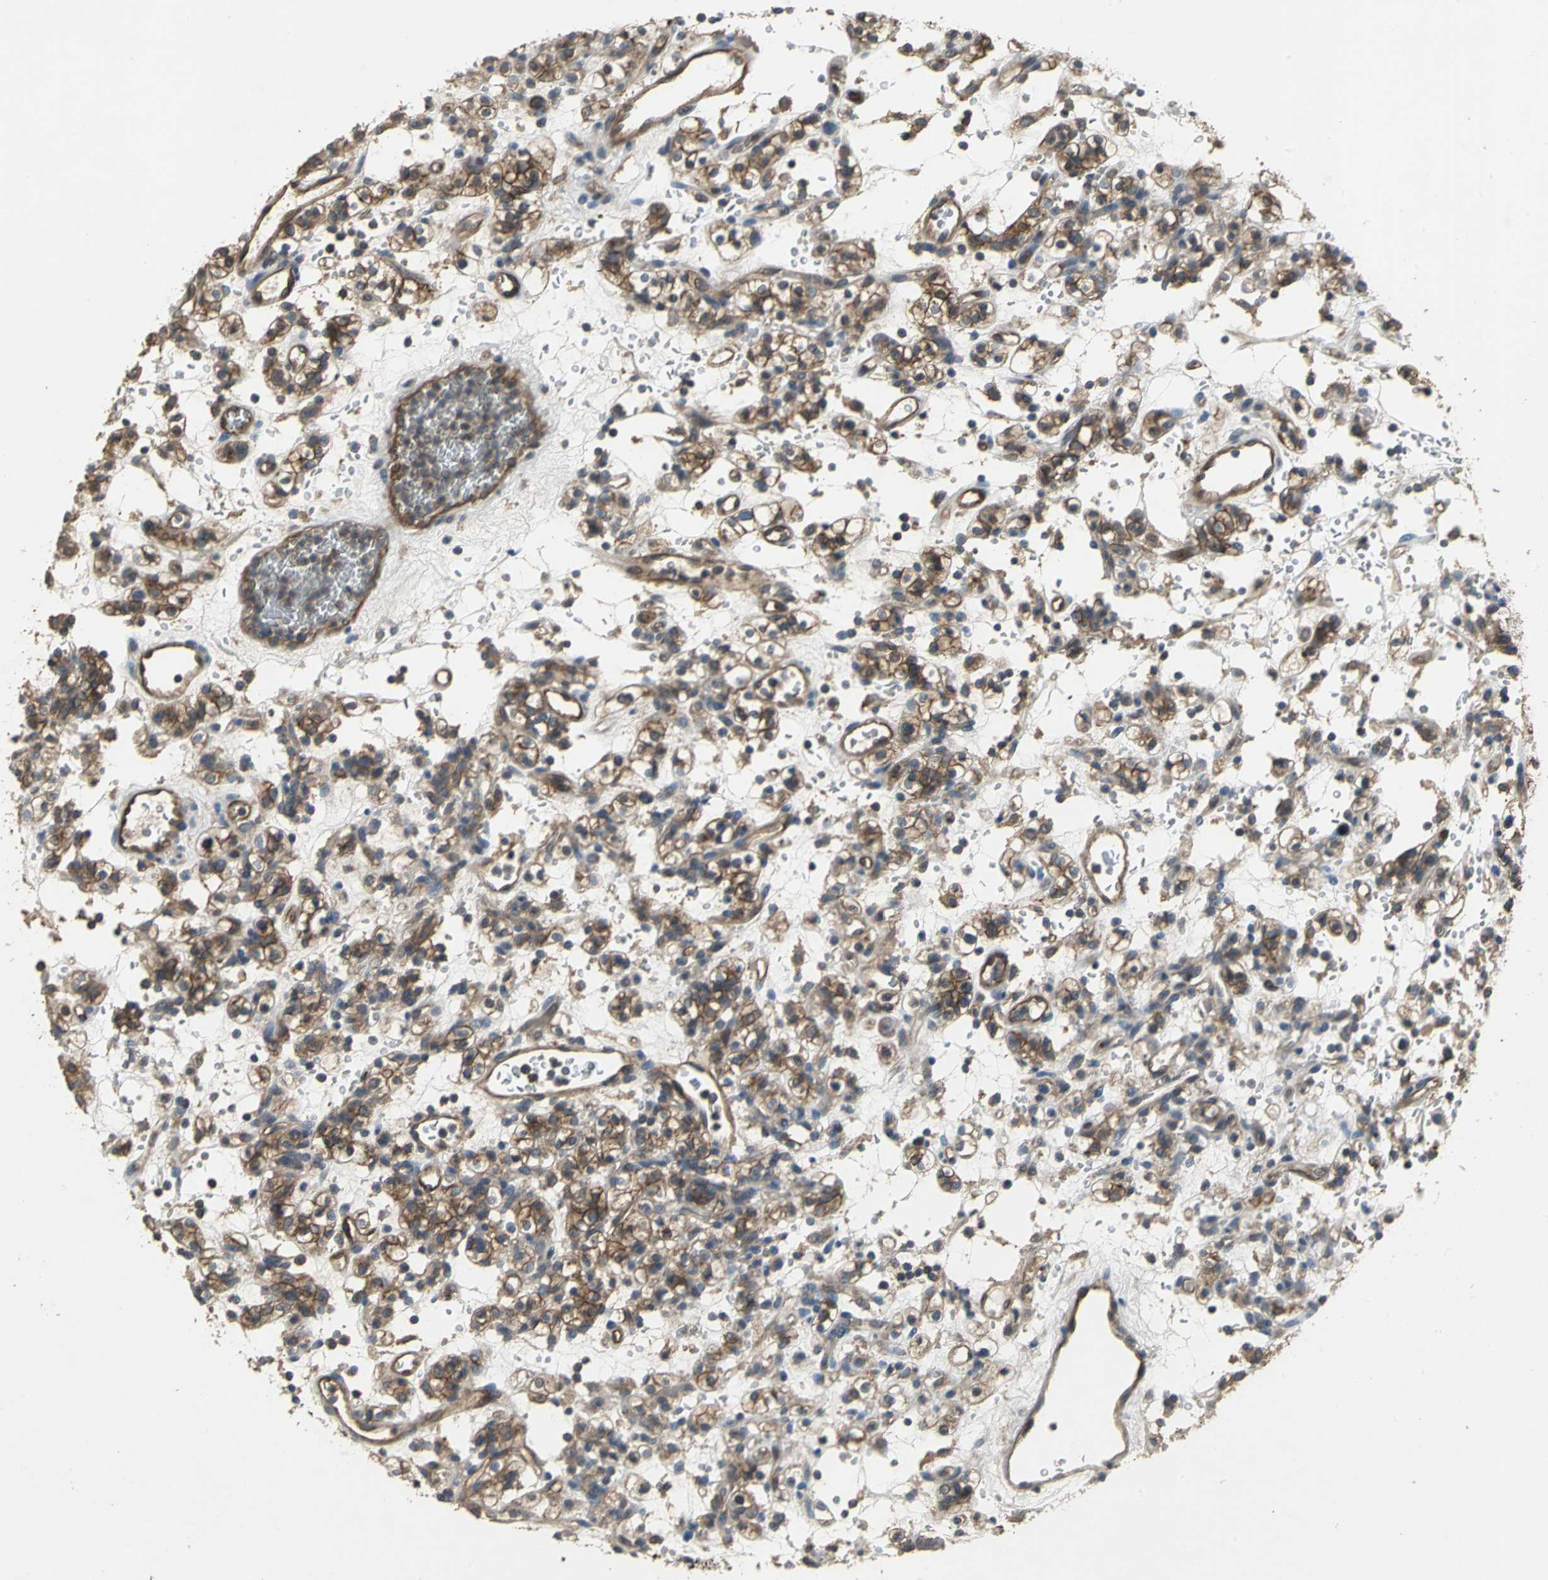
{"staining": {"intensity": "moderate", "quantity": ">75%", "location": "cytoplasmic/membranous"}, "tissue": "renal cancer", "cell_type": "Tumor cells", "image_type": "cancer", "snomed": [{"axis": "morphology", "description": "Normal tissue, NOS"}, {"axis": "morphology", "description": "Adenocarcinoma, NOS"}, {"axis": "topography", "description": "Kidney"}], "caption": "Approximately >75% of tumor cells in human renal cancer display moderate cytoplasmic/membranous protein expression as visualized by brown immunohistochemical staining.", "gene": "MET", "patient": {"sex": "female", "age": 72}}